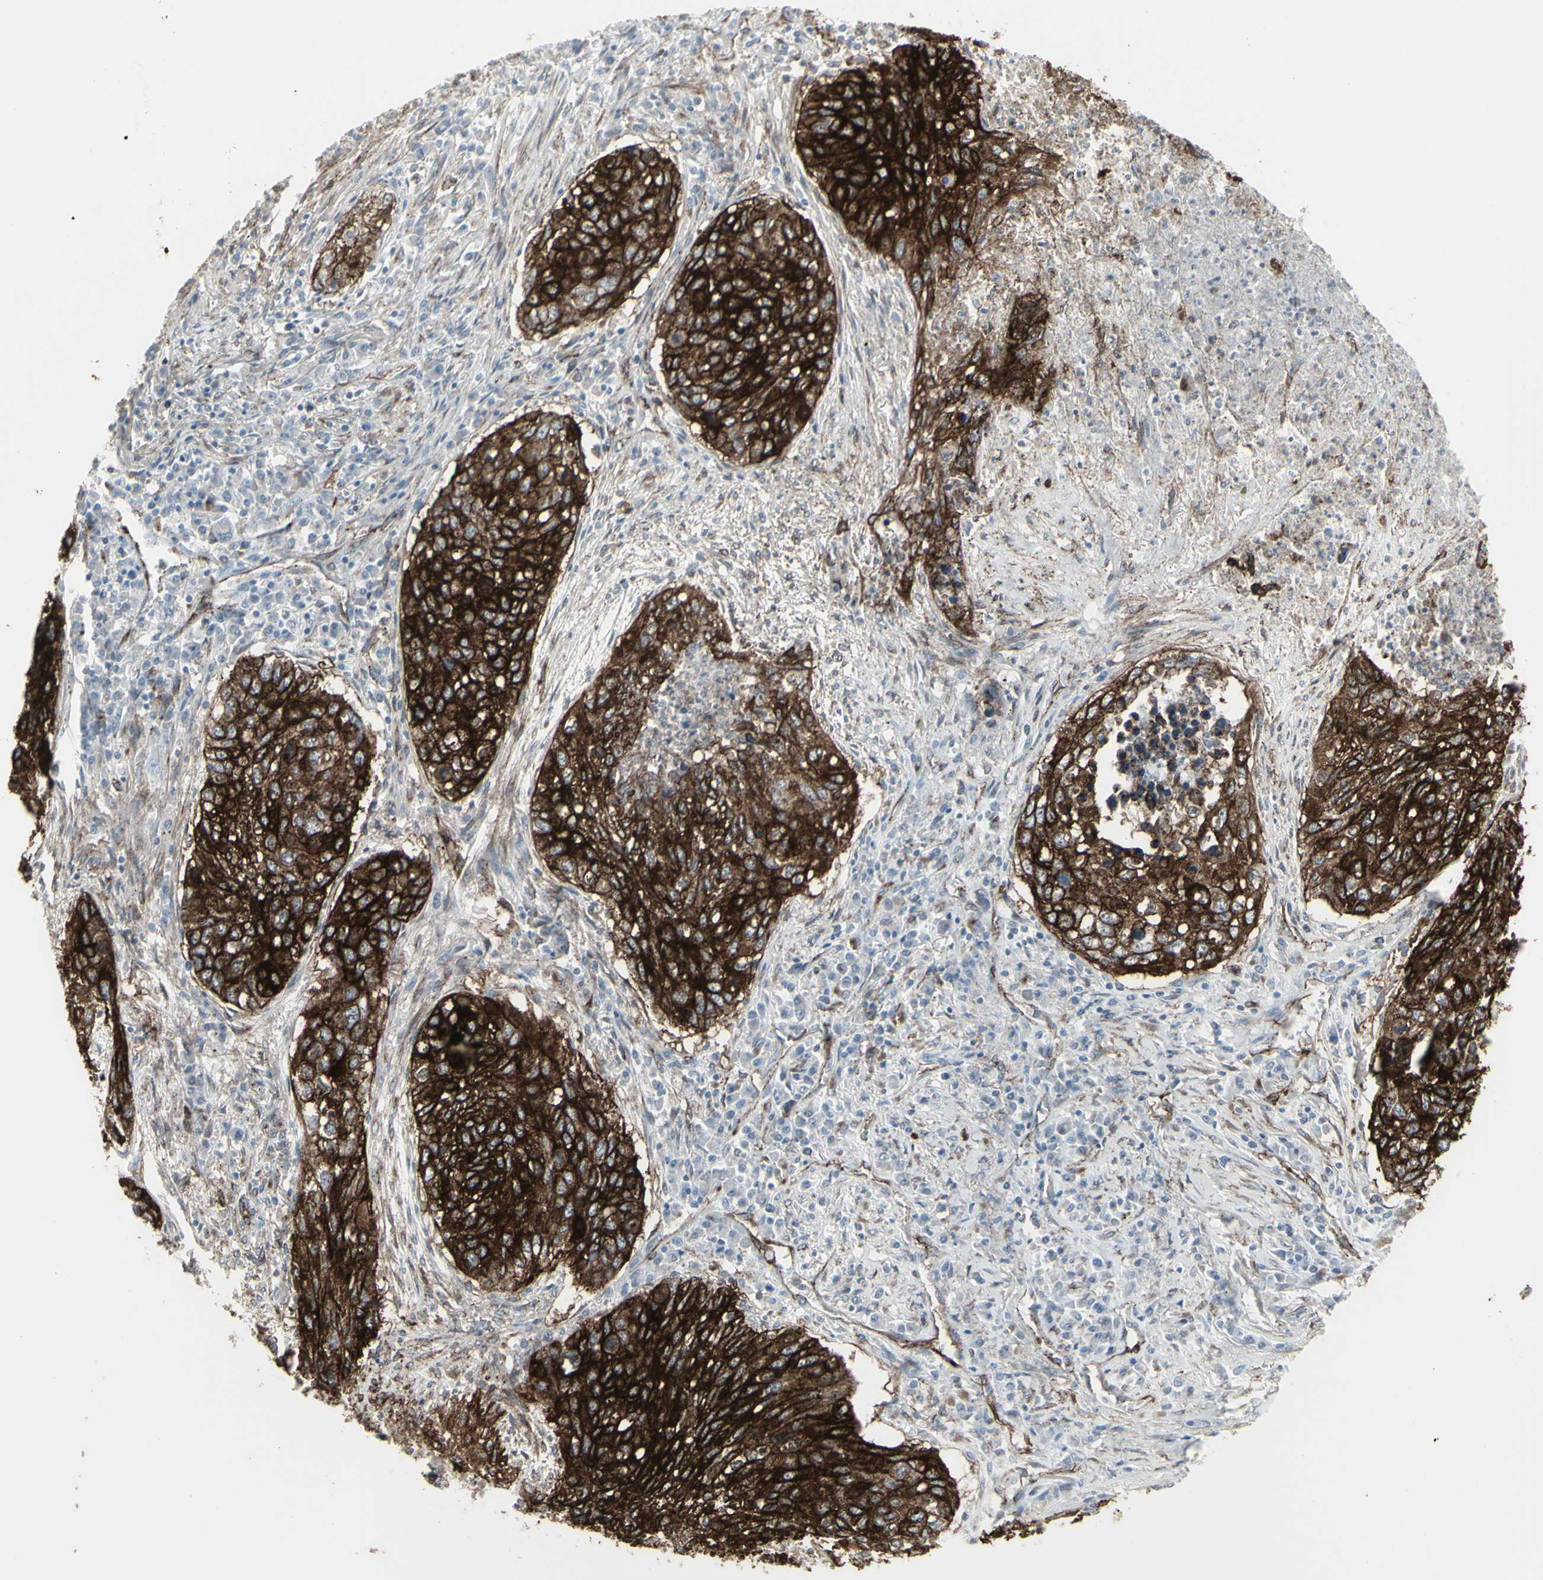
{"staining": {"intensity": "strong", "quantity": ">75%", "location": "cytoplasmic/membranous"}, "tissue": "lung cancer", "cell_type": "Tumor cells", "image_type": "cancer", "snomed": [{"axis": "morphology", "description": "Squamous cell carcinoma, NOS"}, {"axis": "topography", "description": "Lung"}], "caption": "Immunohistochemistry photomicrograph of neoplastic tissue: human lung cancer (squamous cell carcinoma) stained using immunohistochemistry (IHC) demonstrates high levels of strong protein expression localized specifically in the cytoplasmic/membranous of tumor cells, appearing as a cytoplasmic/membranous brown color.", "gene": "GJA1", "patient": {"sex": "female", "age": 63}}